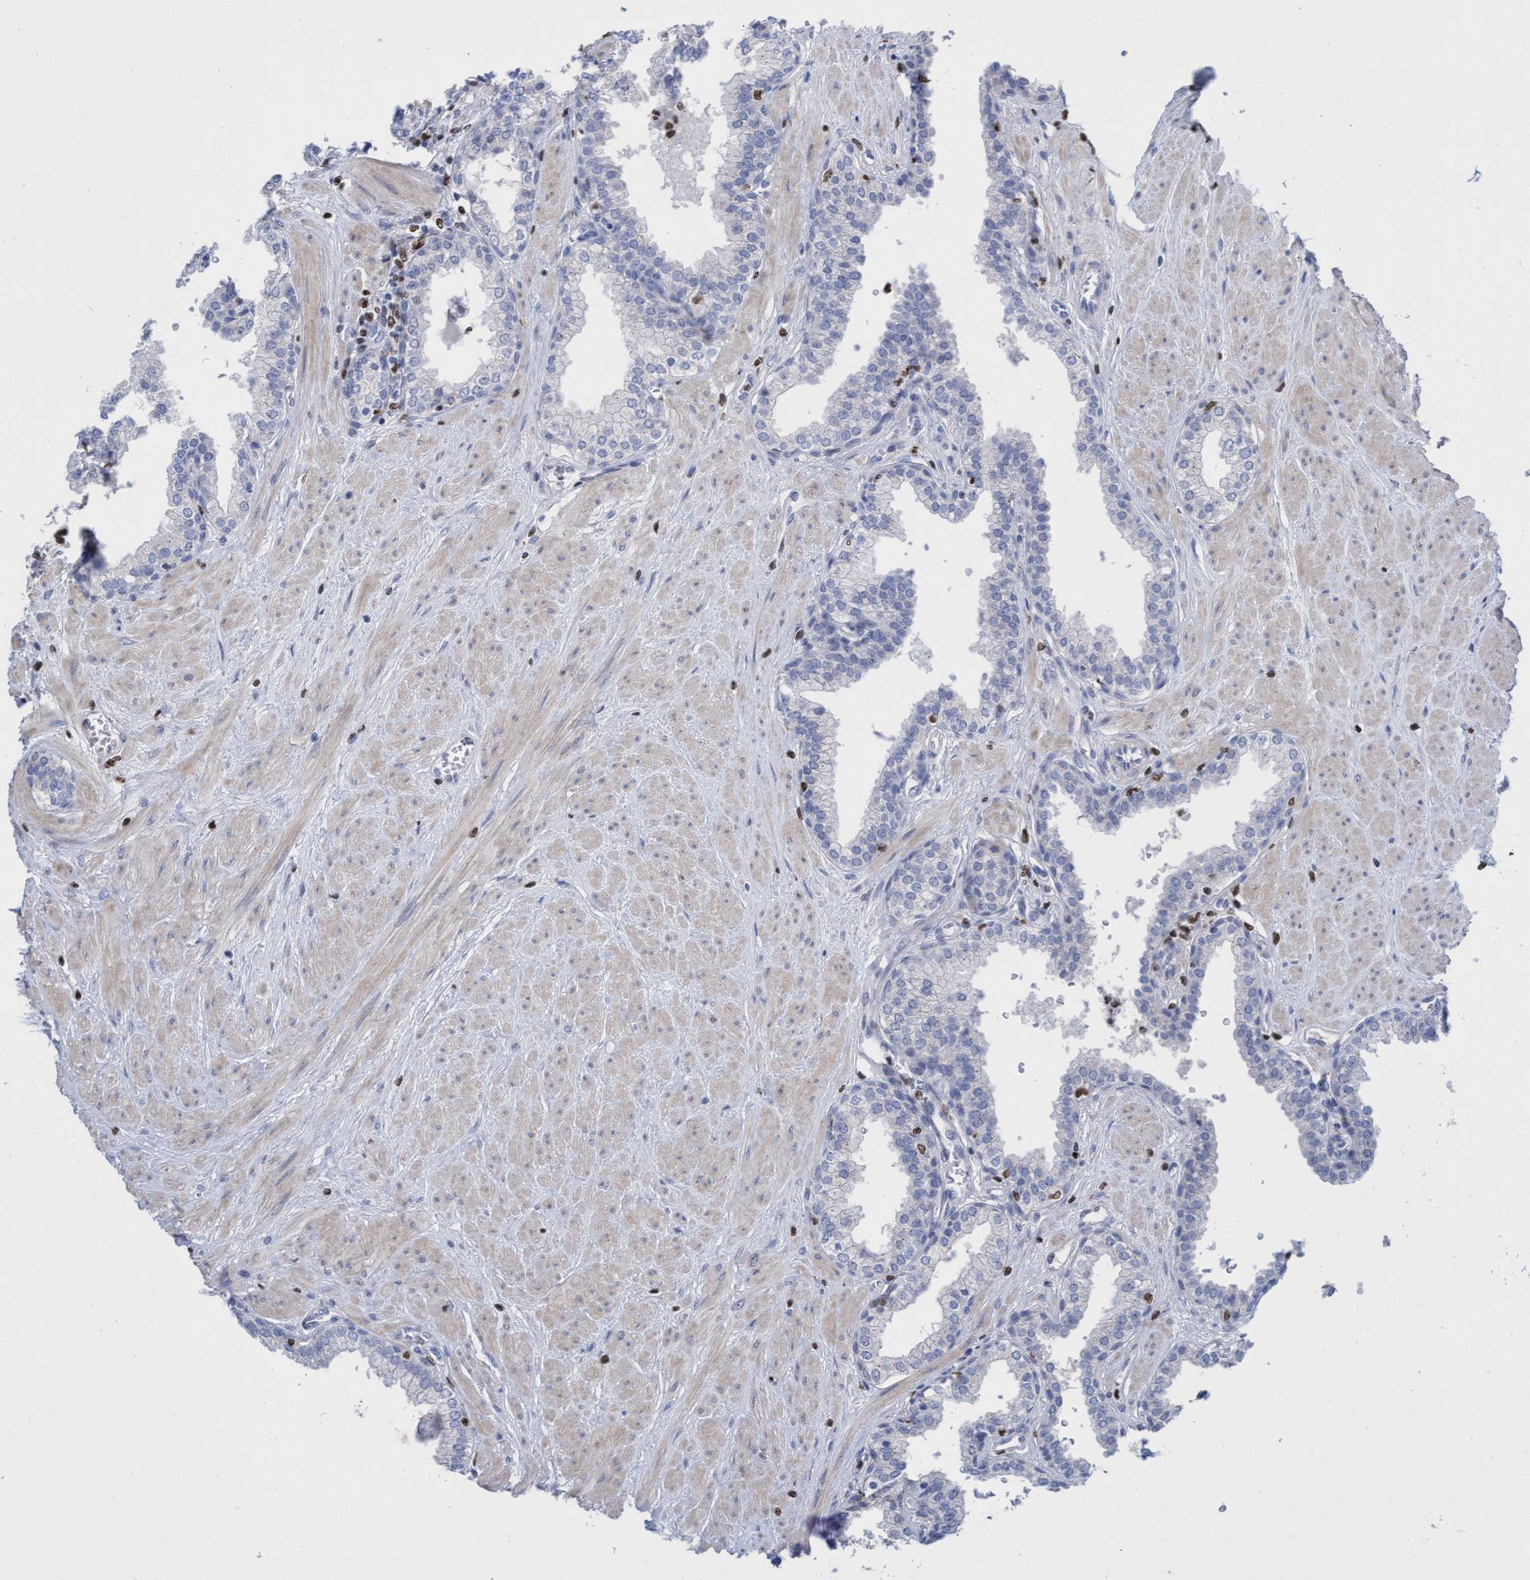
{"staining": {"intensity": "negative", "quantity": "none", "location": "none"}, "tissue": "prostate", "cell_type": "Glandular cells", "image_type": "normal", "snomed": [{"axis": "morphology", "description": "Normal tissue, NOS"}, {"axis": "topography", "description": "Prostate"}], "caption": "IHC micrograph of benign prostate: human prostate stained with DAB demonstrates no significant protein staining in glandular cells.", "gene": "CBX2", "patient": {"sex": "male", "age": 51}}